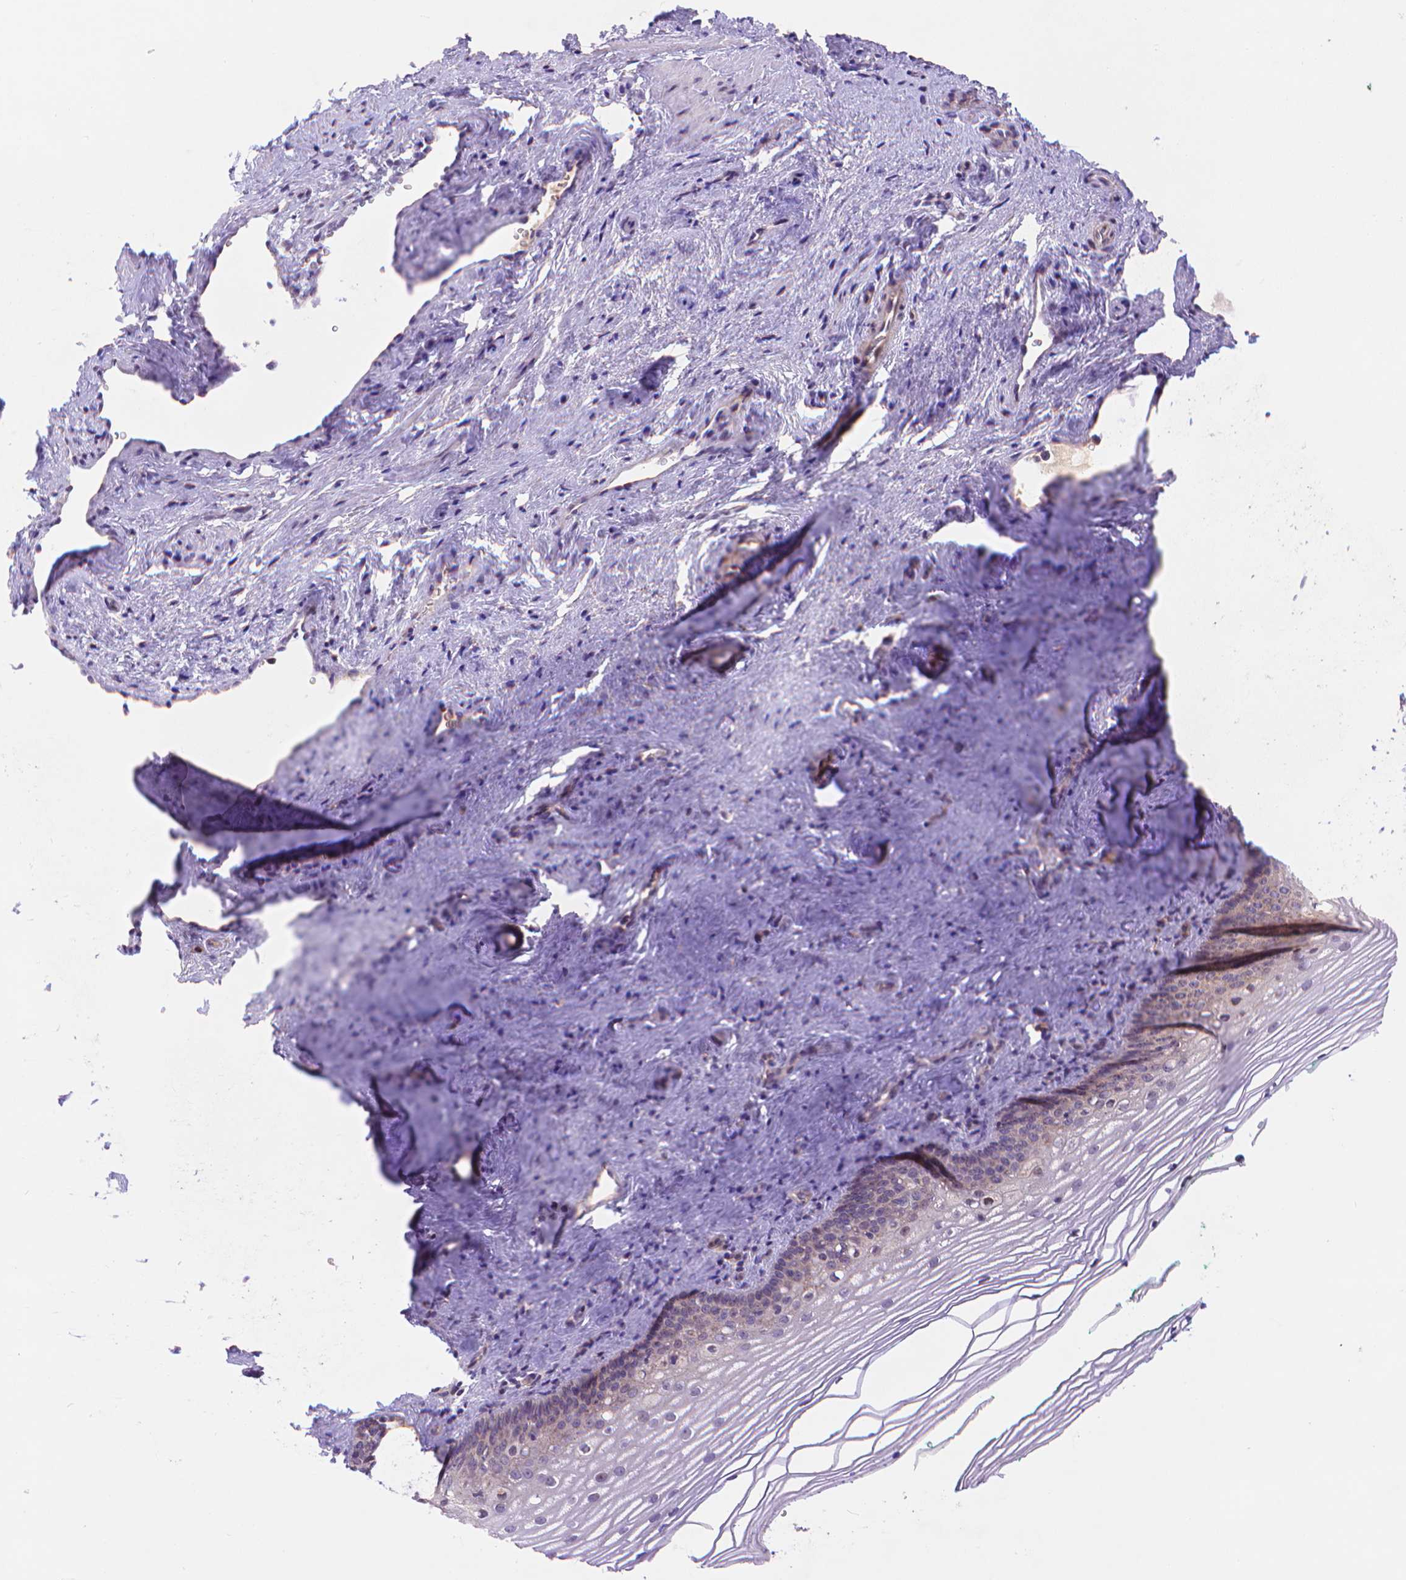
{"staining": {"intensity": "weak", "quantity": "<25%", "location": "cytoplasmic/membranous"}, "tissue": "vagina", "cell_type": "Squamous epithelial cells", "image_type": "normal", "snomed": [{"axis": "morphology", "description": "Normal tissue, NOS"}, {"axis": "topography", "description": "Vagina"}], "caption": "Immunohistochemistry image of benign vagina: vagina stained with DAB (3,3'-diaminobenzidine) demonstrates no significant protein positivity in squamous epithelial cells.", "gene": "CYYR1", "patient": {"sex": "female", "age": 44}}